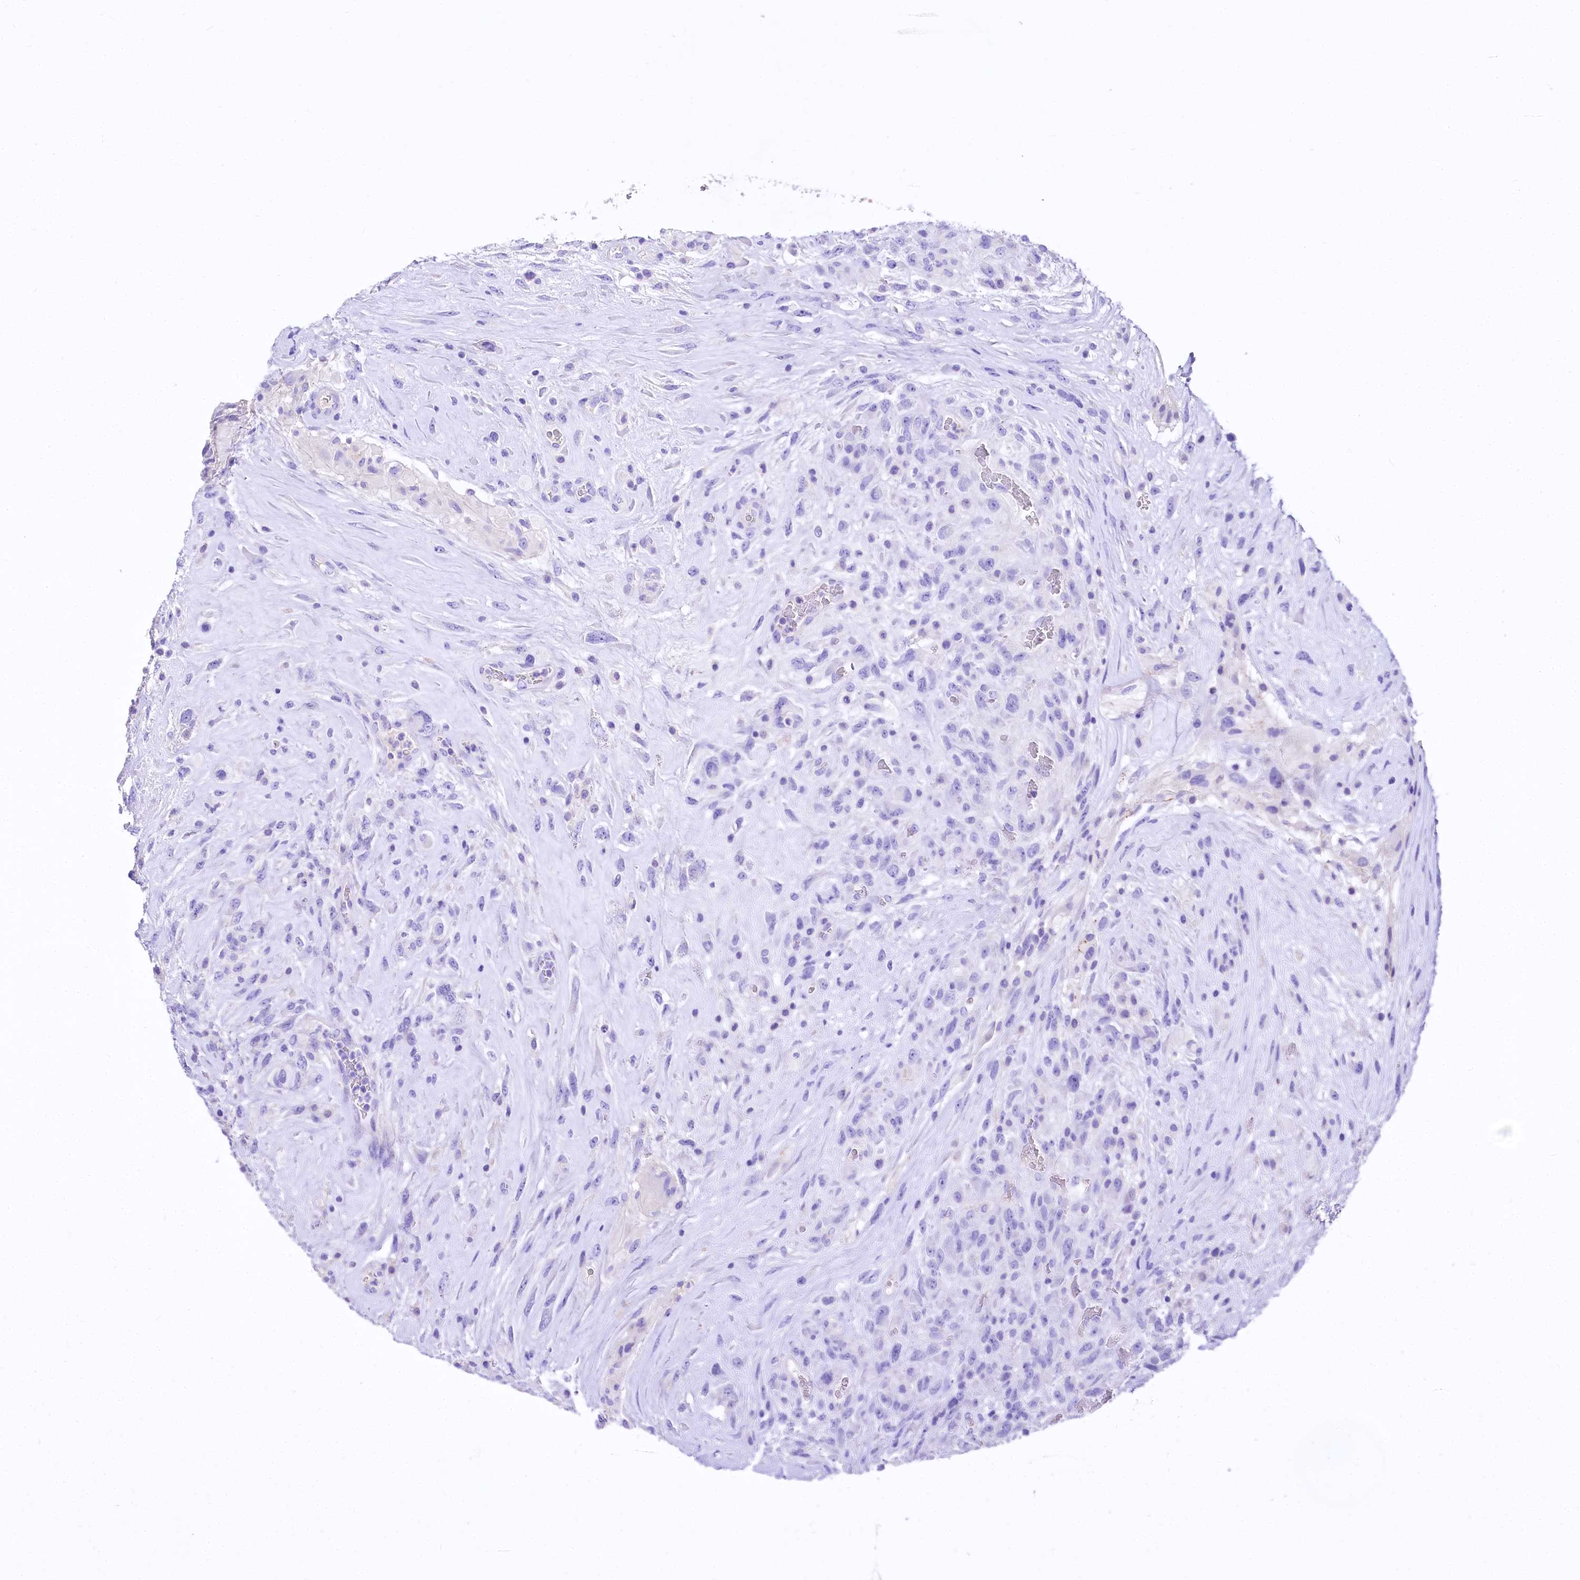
{"staining": {"intensity": "negative", "quantity": "none", "location": "none"}, "tissue": "glioma", "cell_type": "Tumor cells", "image_type": "cancer", "snomed": [{"axis": "morphology", "description": "Glioma, malignant, High grade"}, {"axis": "topography", "description": "Brain"}], "caption": "A high-resolution histopathology image shows immunohistochemistry (IHC) staining of malignant glioma (high-grade), which displays no significant expression in tumor cells.", "gene": "A2ML1", "patient": {"sex": "male", "age": 61}}